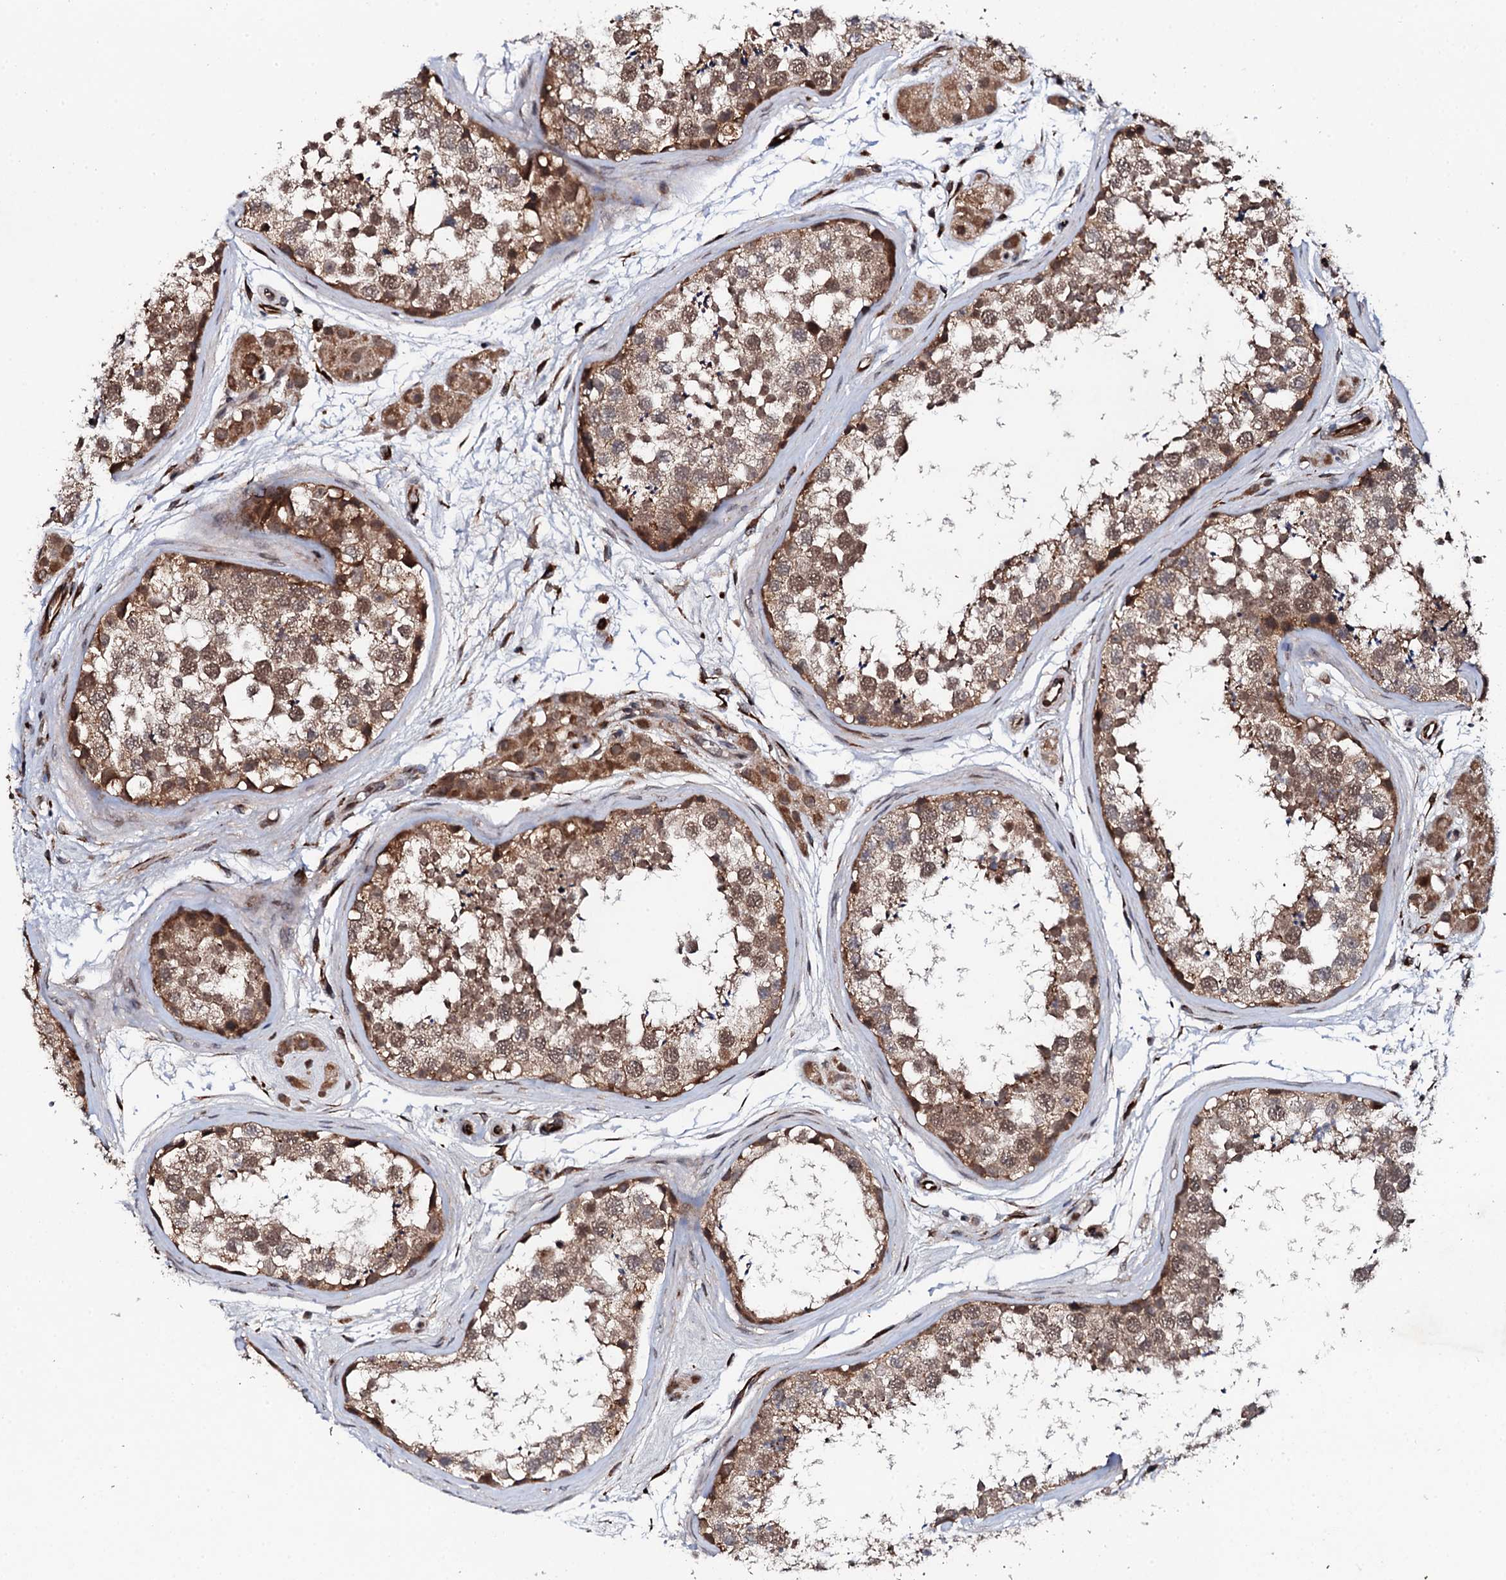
{"staining": {"intensity": "moderate", "quantity": ">75%", "location": "cytoplasmic/membranous,nuclear"}, "tissue": "testis", "cell_type": "Cells in seminiferous ducts", "image_type": "normal", "snomed": [{"axis": "morphology", "description": "Normal tissue, NOS"}, {"axis": "topography", "description": "Testis"}], "caption": "A brown stain highlights moderate cytoplasmic/membranous,nuclear positivity of a protein in cells in seminiferous ducts of normal testis. (IHC, brightfield microscopy, high magnification).", "gene": "FAM111A", "patient": {"sex": "male", "age": 56}}